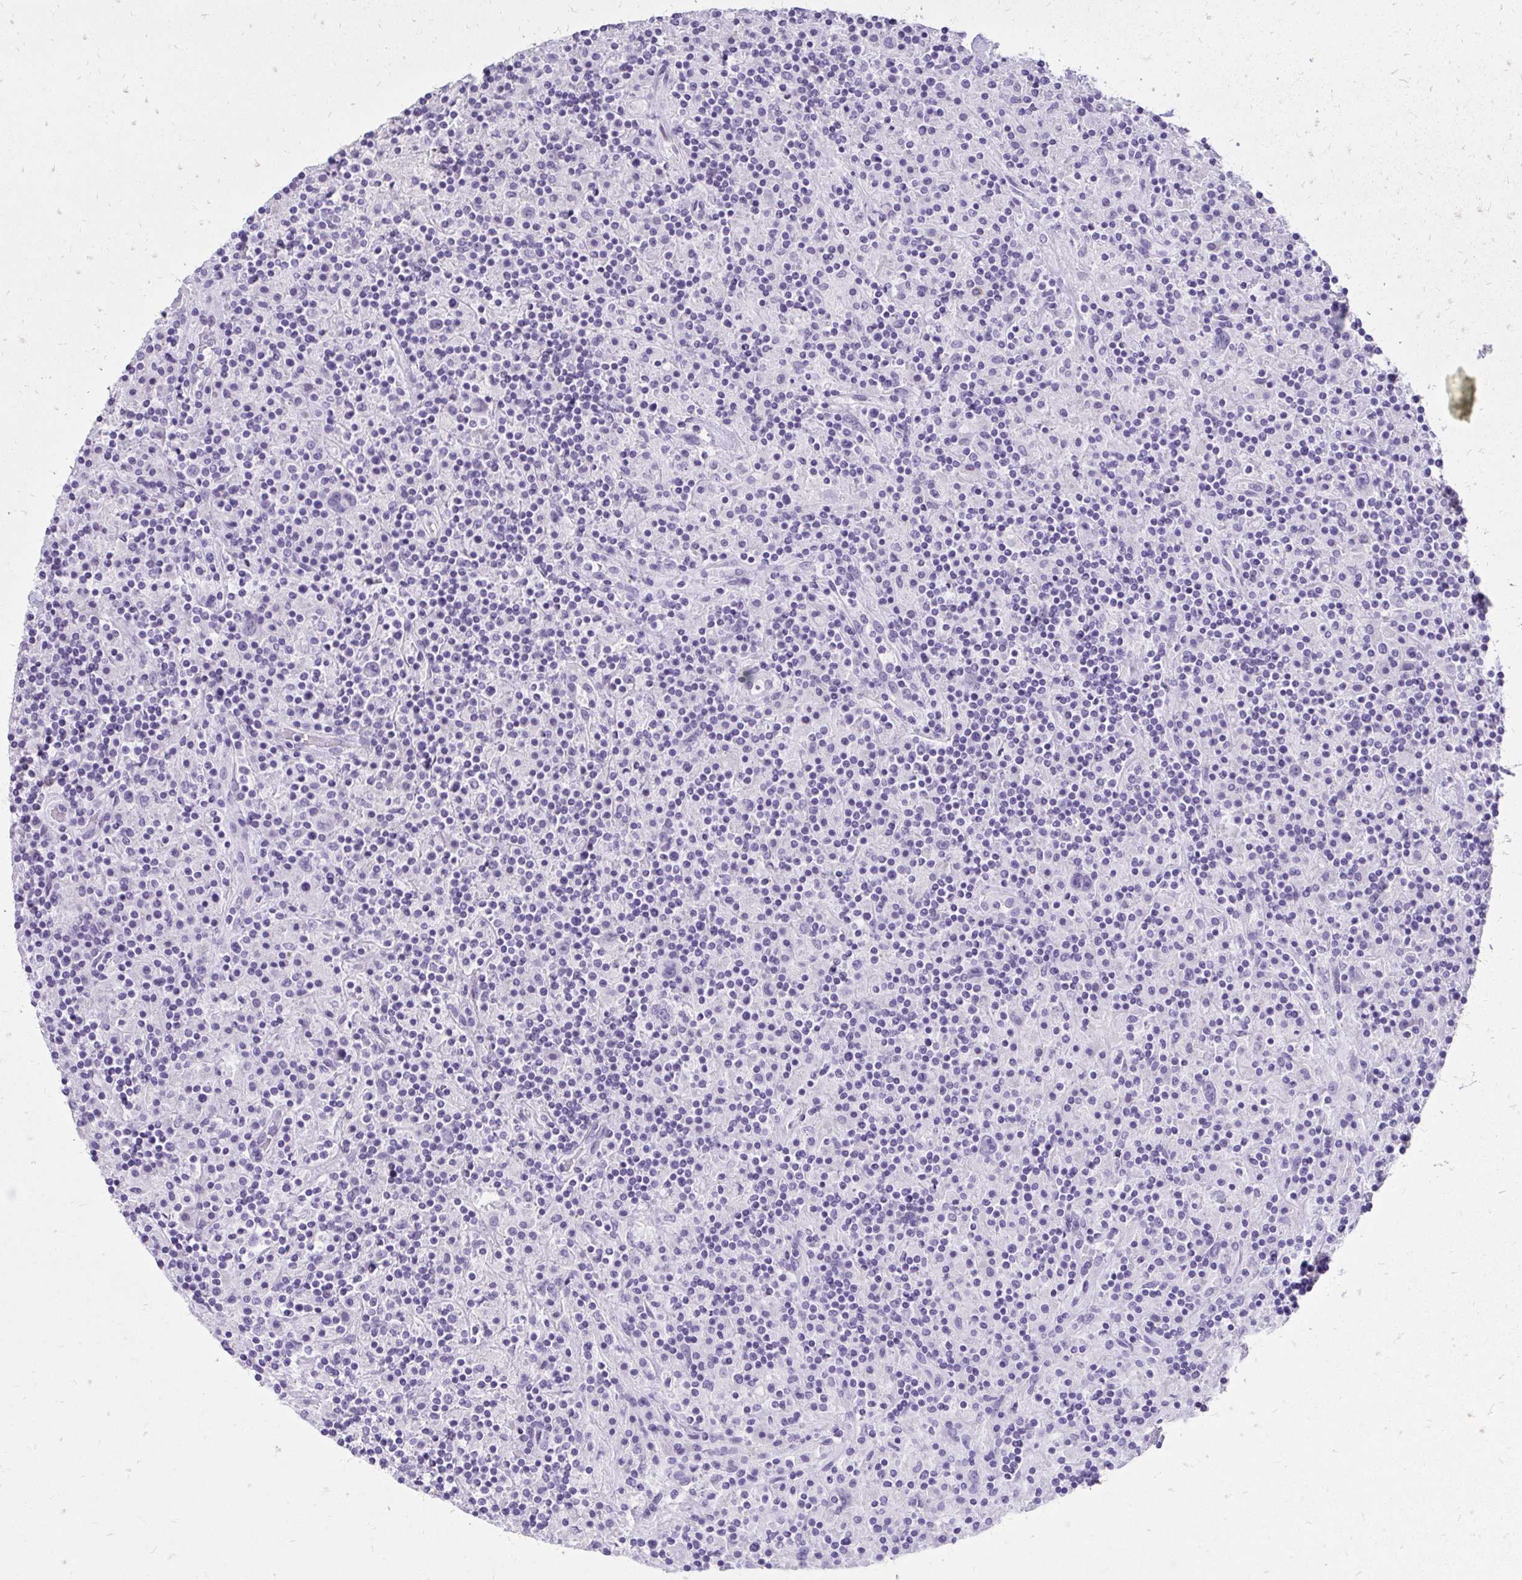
{"staining": {"intensity": "negative", "quantity": "none", "location": "none"}, "tissue": "lymphoma", "cell_type": "Tumor cells", "image_type": "cancer", "snomed": [{"axis": "morphology", "description": "Hodgkin's disease, NOS"}, {"axis": "topography", "description": "Lymph node"}], "caption": "Tumor cells show no significant protein expression in lymphoma. Nuclei are stained in blue.", "gene": "SLC32A1", "patient": {"sex": "male", "age": 70}}